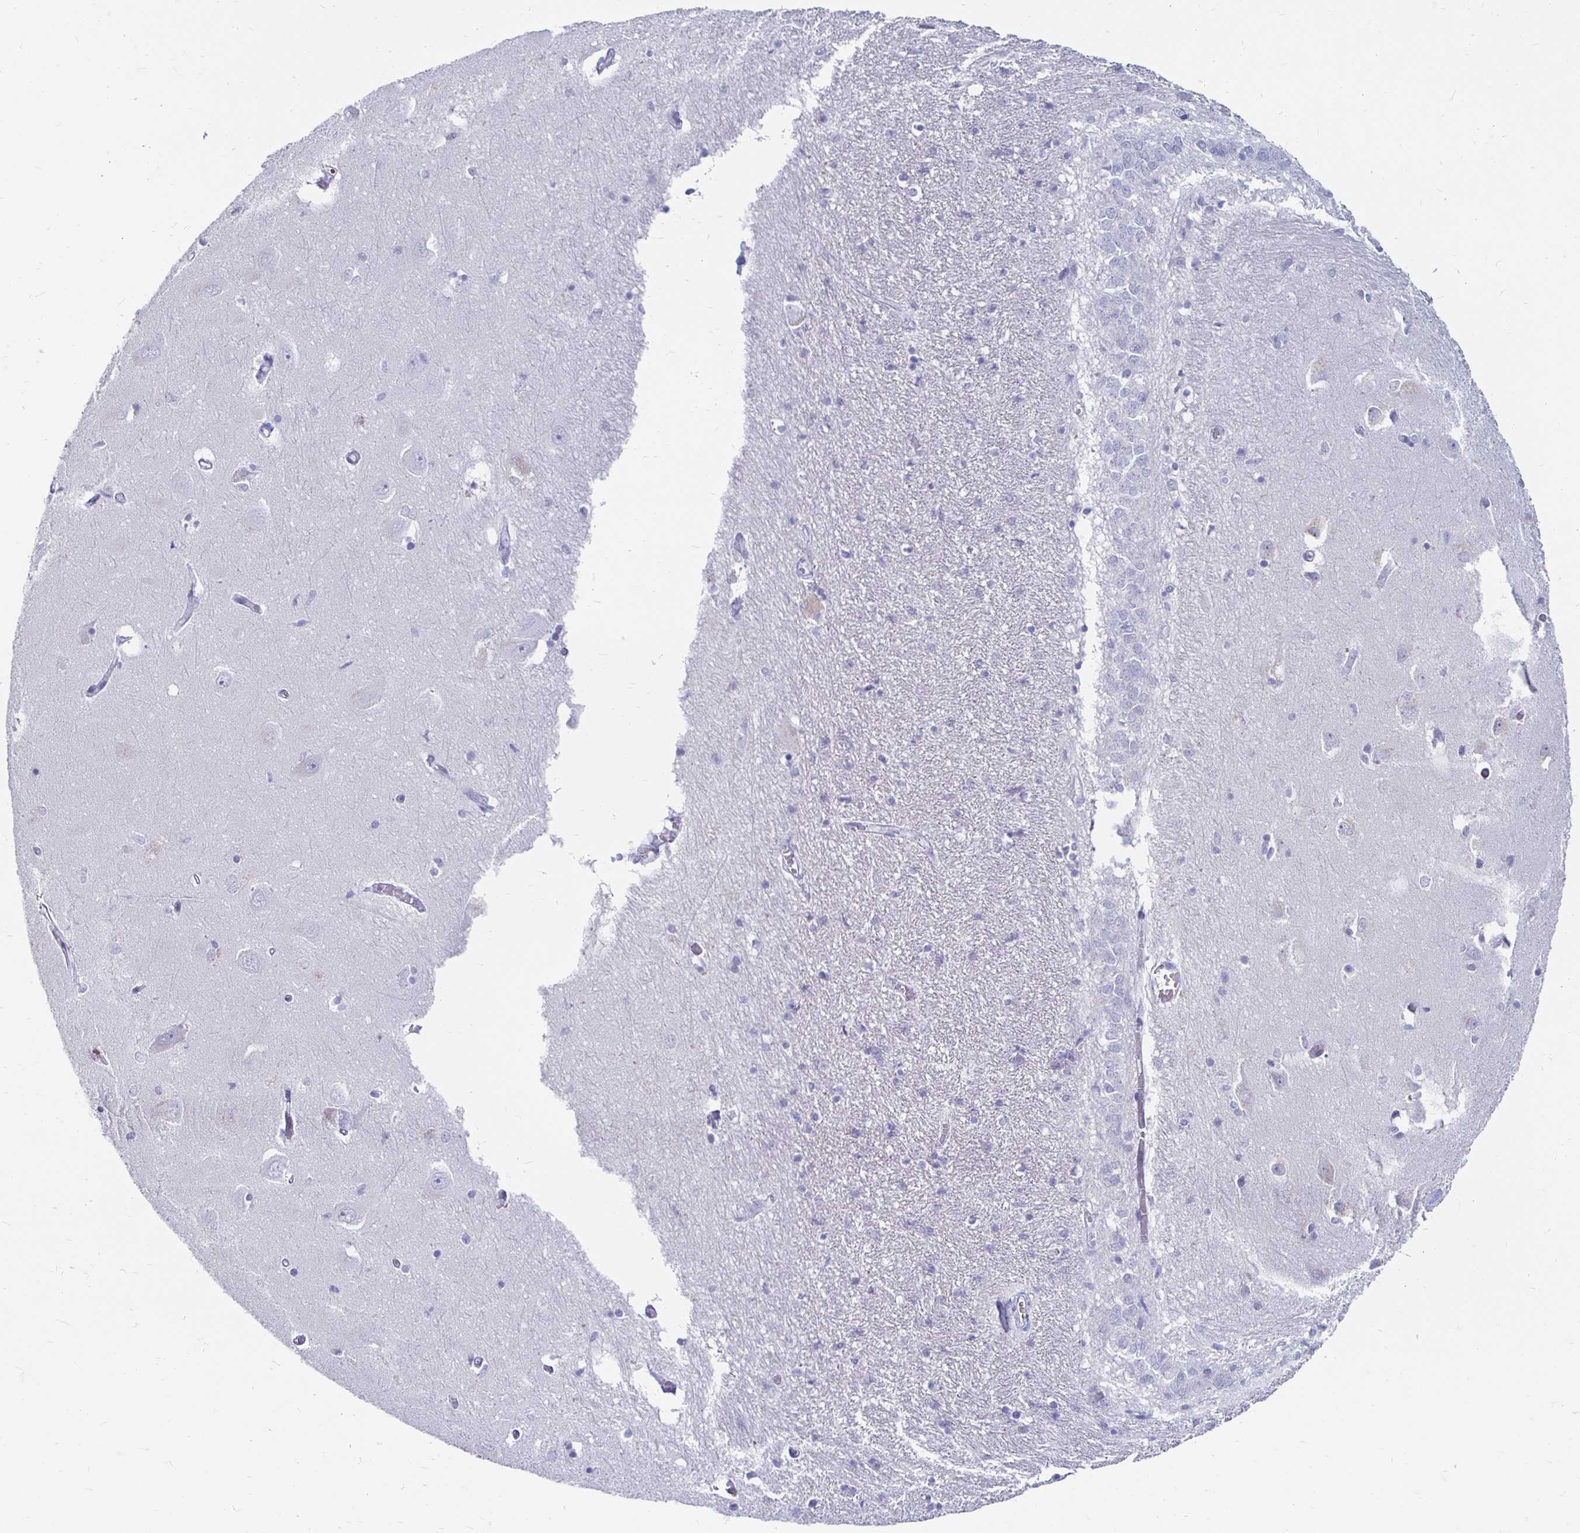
{"staining": {"intensity": "negative", "quantity": "none", "location": "none"}, "tissue": "caudate", "cell_type": "Glial cells", "image_type": "normal", "snomed": [{"axis": "morphology", "description": "Normal tissue, NOS"}, {"axis": "topography", "description": "Lateral ventricle wall"}, {"axis": "topography", "description": "Hippocampus"}], "caption": "IHC image of unremarkable caudate stained for a protein (brown), which exhibits no positivity in glial cells.", "gene": "PEG10", "patient": {"sex": "female", "age": 63}}